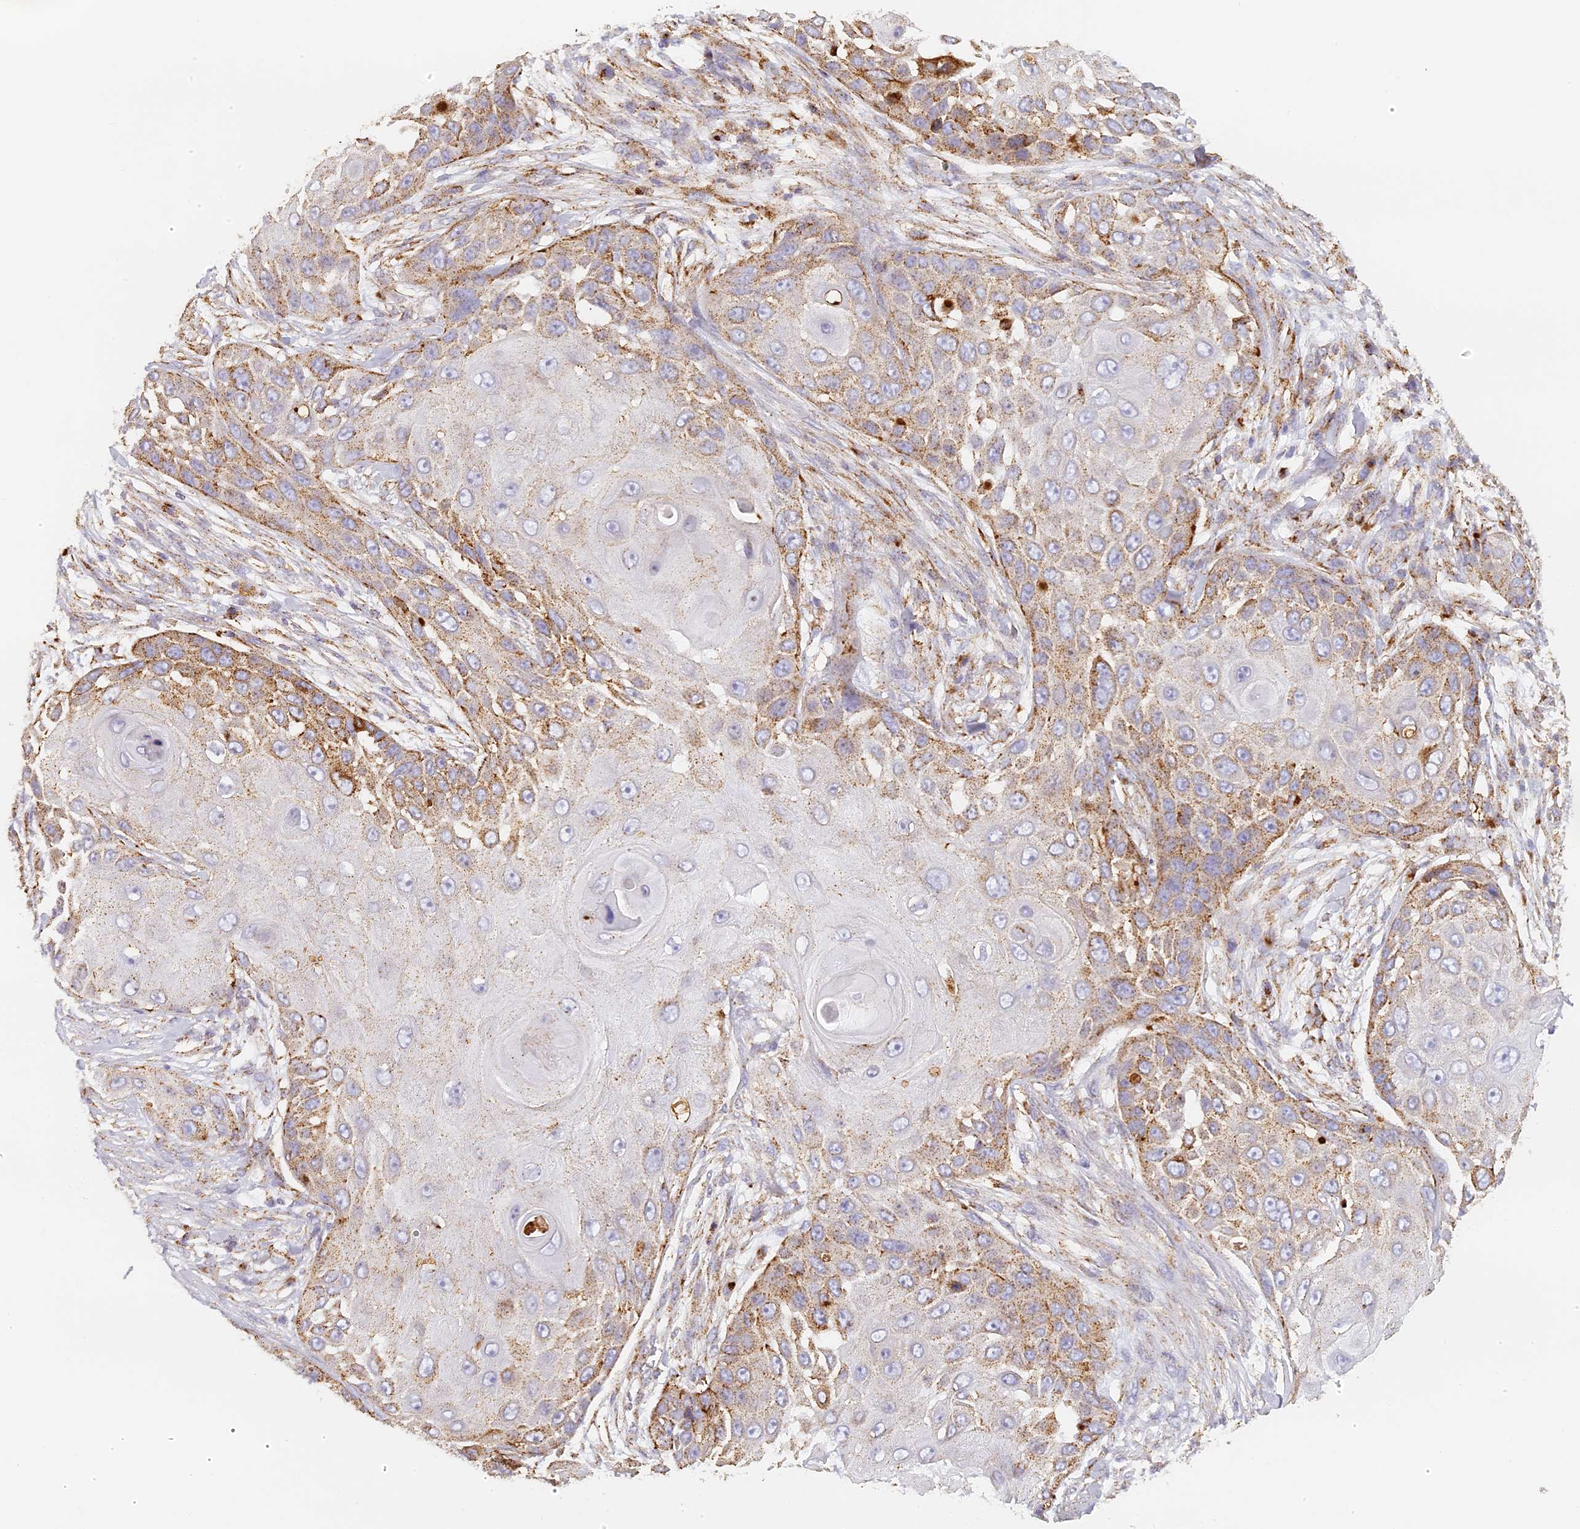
{"staining": {"intensity": "moderate", "quantity": ">75%", "location": "cytoplasmic/membranous"}, "tissue": "skin cancer", "cell_type": "Tumor cells", "image_type": "cancer", "snomed": [{"axis": "morphology", "description": "Squamous cell carcinoma, NOS"}, {"axis": "topography", "description": "Skin"}], "caption": "Protein staining shows moderate cytoplasmic/membranous expression in approximately >75% of tumor cells in squamous cell carcinoma (skin). The staining was performed using DAB (3,3'-diaminobenzidine), with brown indicating positive protein expression. Nuclei are stained blue with hematoxylin.", "gene": "LAMP2", "patient": {"sex": "female", "age": 44}}